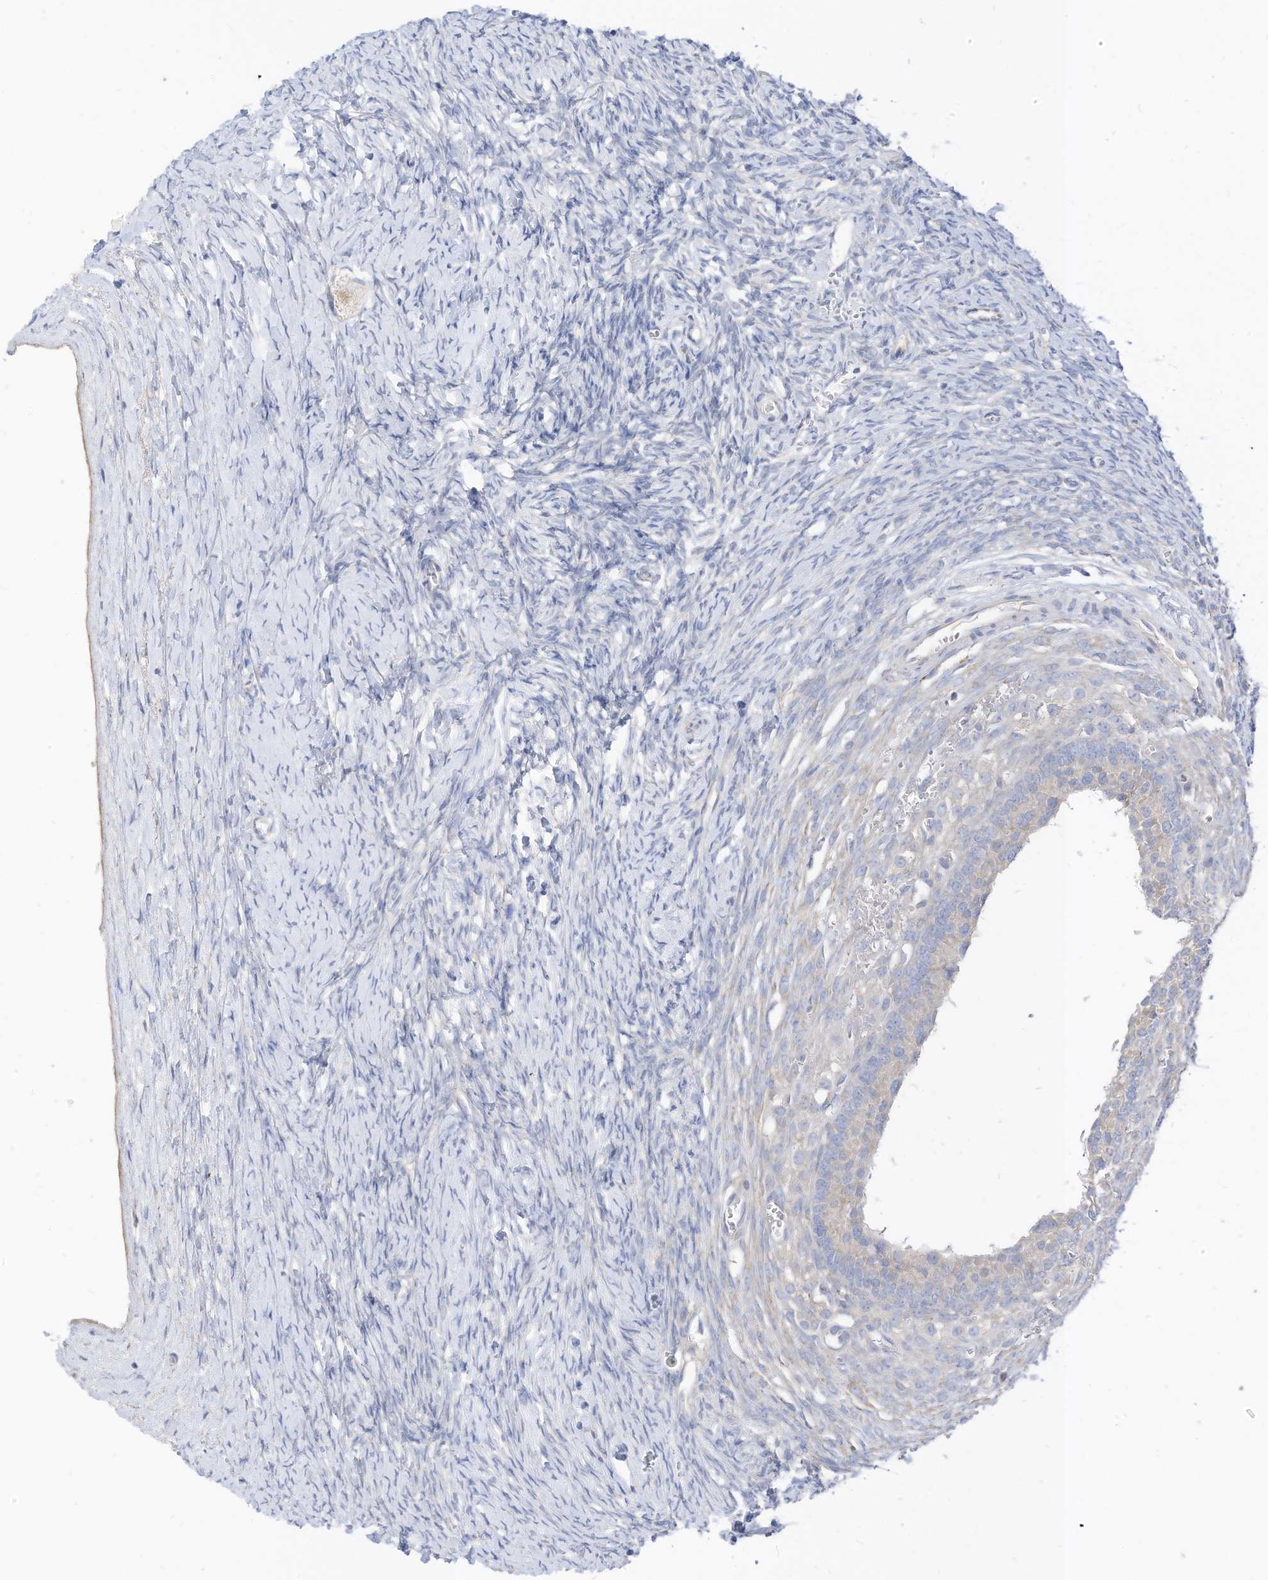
{"staining": {"intensity": "weak", "quantity": ">75%", "location": "cytoplasmic/membranous"}, "tissue": "ovary", "cell_type": "Follicle cells", "image_type": "normal", "snomed": [{"axis": "morphology", "description": "Normal tissue, NOS"}, {"axis": "morphology", "description": "Developmental malformation"}, {"axis": "topography", "description": "Ovary"}], "caption": "Ovary stained for a protein (brown) reveals weak cytoplasmic/membranous positive expression in about >75% of follicle cells.", "gene": "RASA2", "patient": {"sex": "female", "age": 39}}